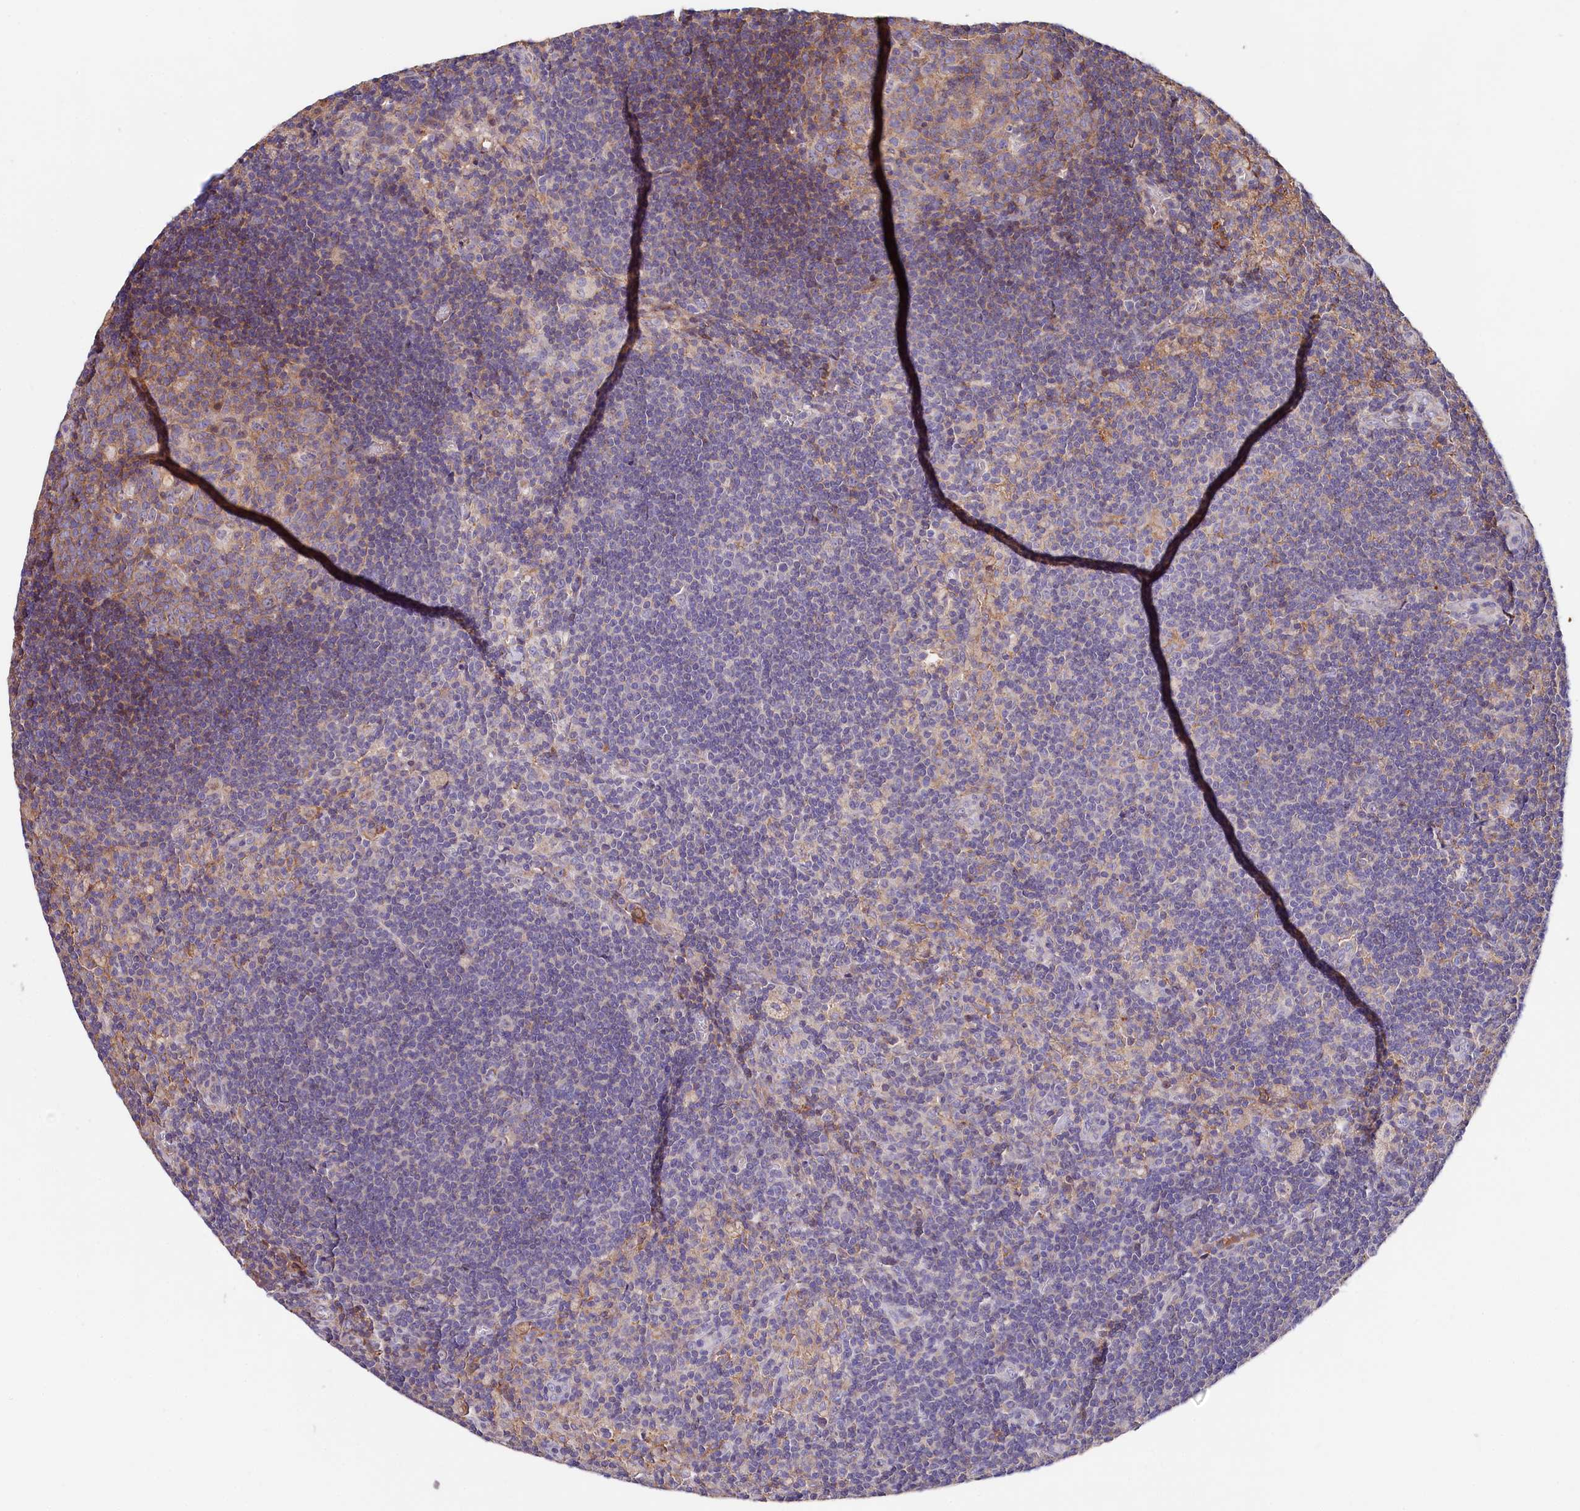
{"staining": {"intensity": "weak", "quantity": "<25%", "location": "cytoplasmic/membranous"}, "tissue": "lymph node", "cell_type": "Germinal center cells", "image_type": "normal", "snomed": [{"axis": "morphology", "description": "Normal tissue, NOS"}, {"axis": "topography", "description": "Lymph node"}], "caption": "The micrograph reveals no staining of germinal center cells in unremarkable lymph node.", "gene": "RPUSD3", "patient": {"sex": "male", "age": 69}}